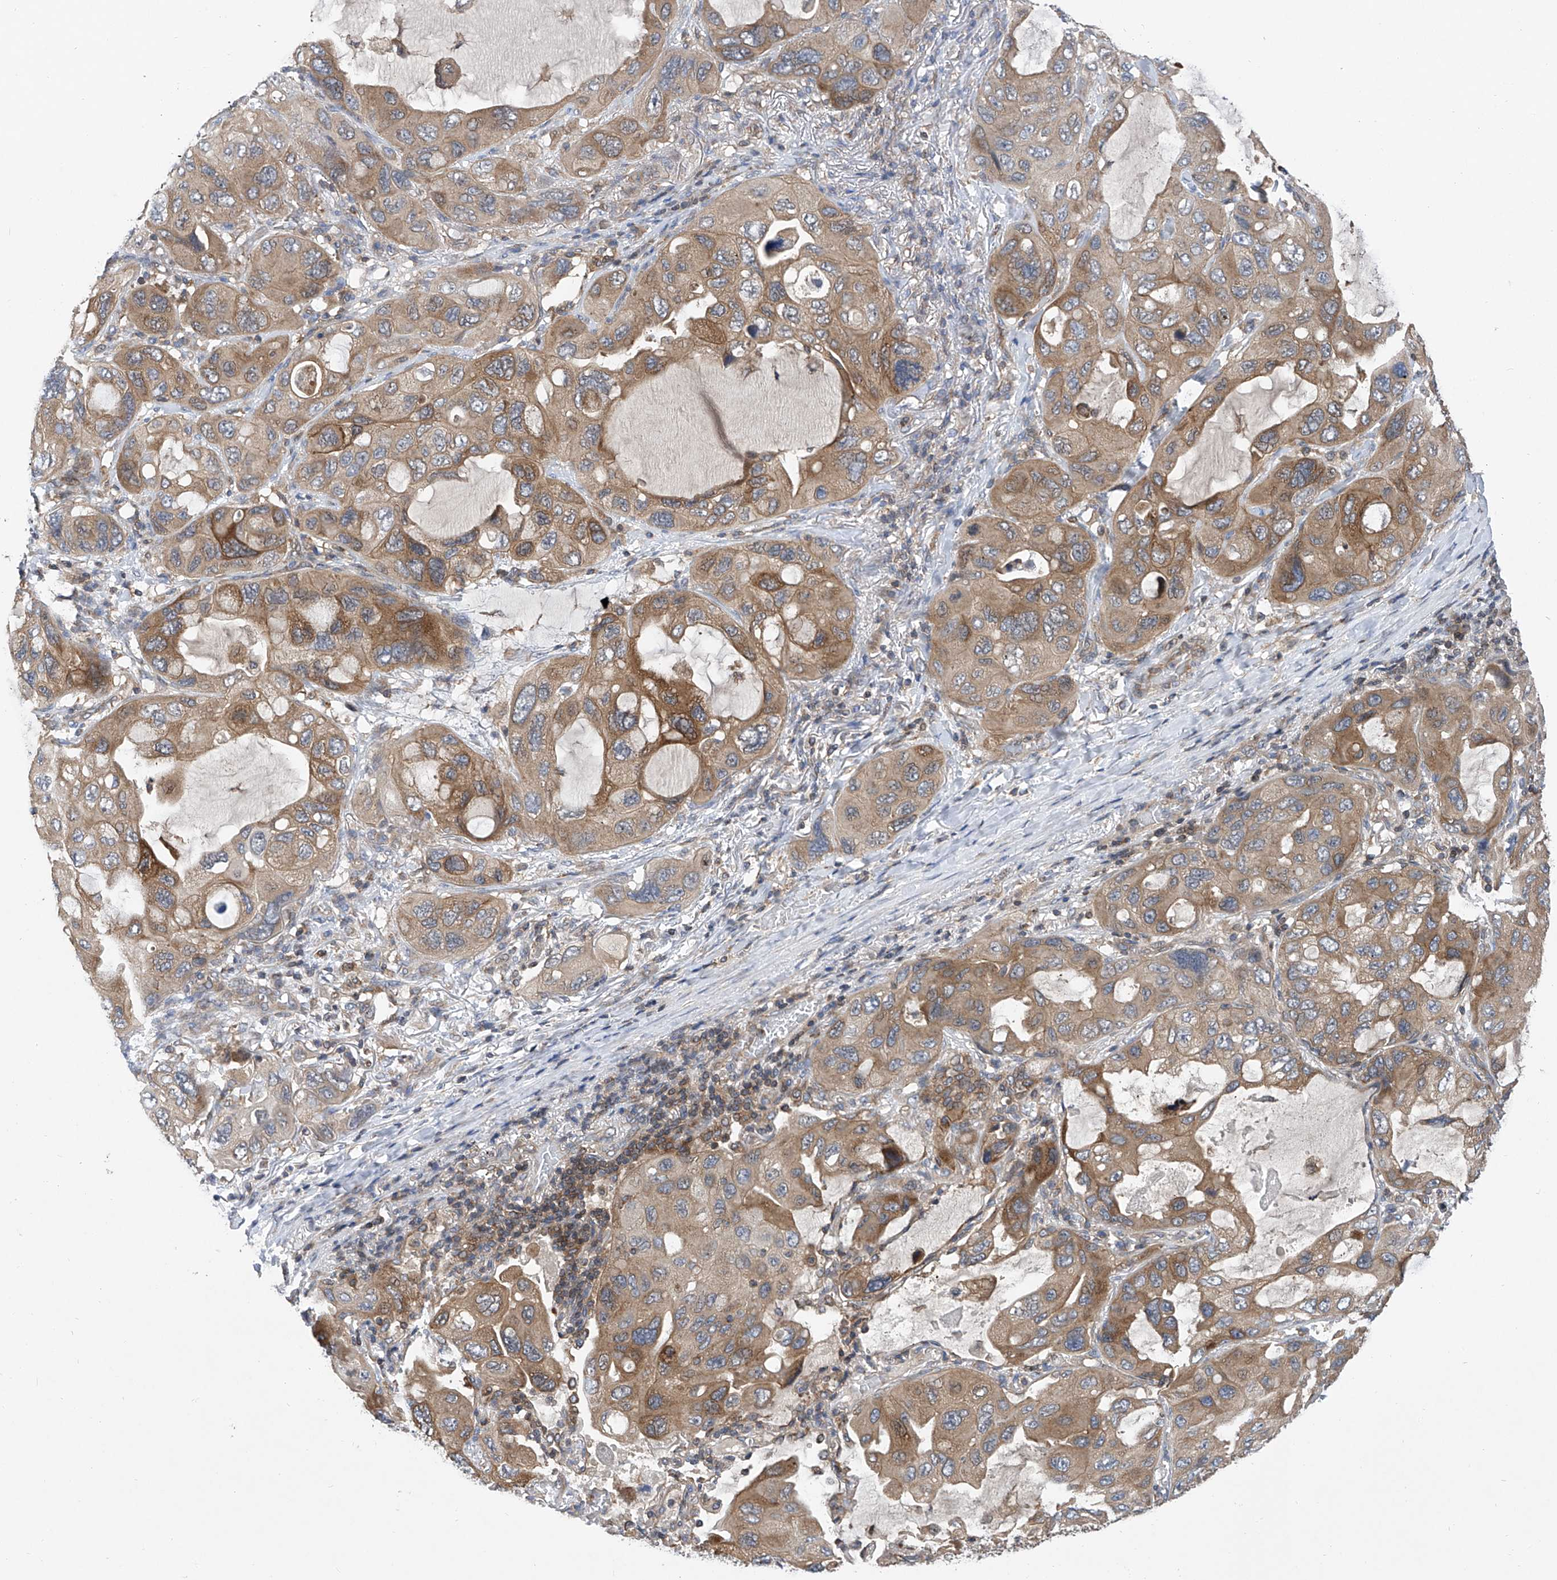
{"staining": {"intensity": "moderate", "quantity": ">75%", "location": "cytoplasmic/membranous"}, "tissue": "lung cancer", "cell_type": "Tumor cells", "image_type": "cancer", "snomed": [{"axis": "morphology", "description": "Squamous cell carcinoma, NOS"}, {"axis": "topography", "description": "Lung"}], "caption": "DAB (3,3'-diaminobenzidine) immunohistochemical staining of squamous cell carcinoma (lung) shows moderate cytoplasmic/membranous protein staining in about >75% of tumor cells. (Brightfield microscopy of DAB IHC at high magnification).", "gene": "TRIM38", "patient": {"sex": "female", "age": 73}}